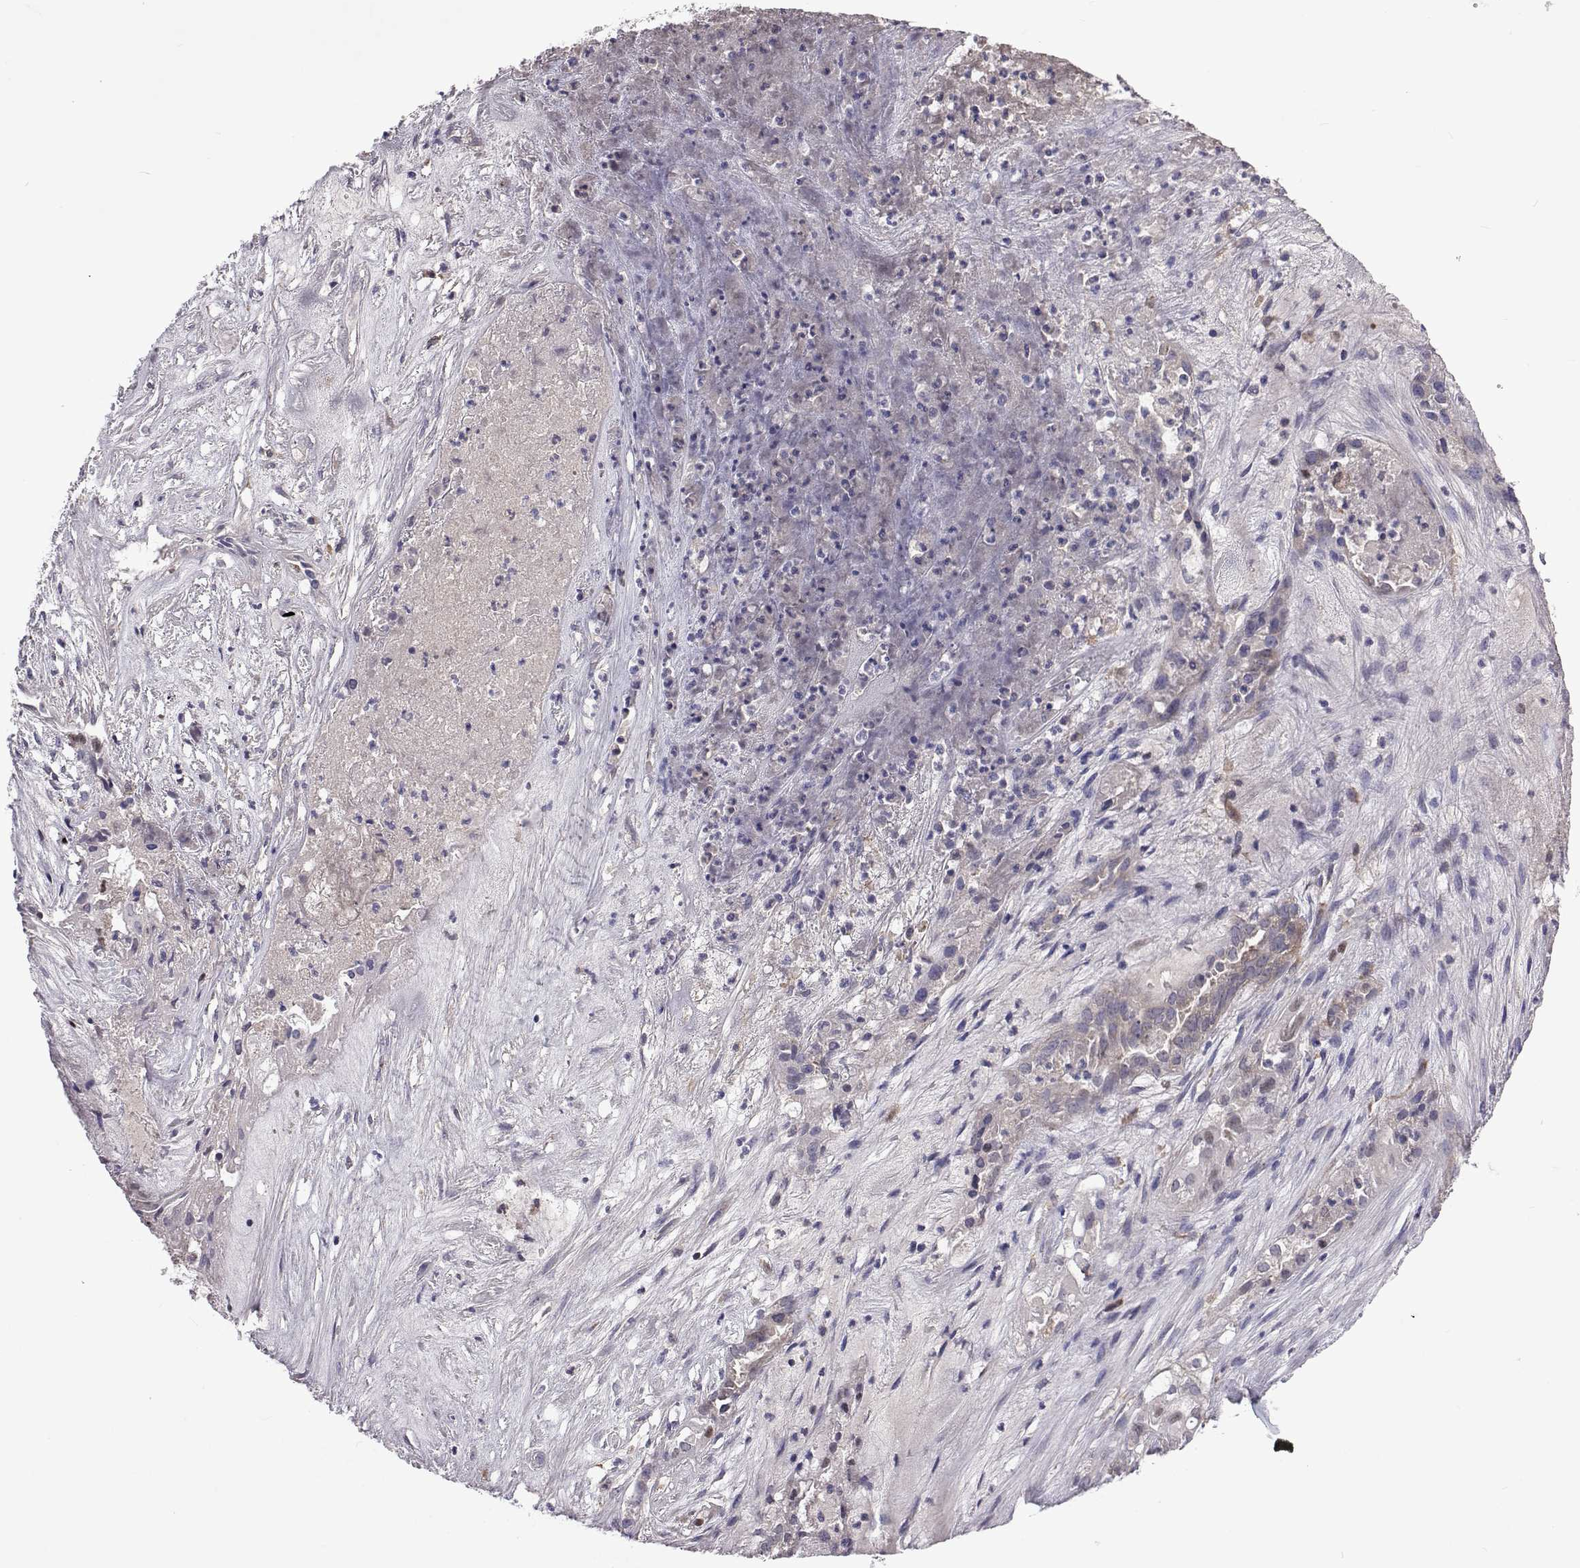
{"staining": {"intensity": "negative", "quantity": "none", "location": "none"}, "tissue": "ovarian cancer", "cell_type": "Tumor cells", "image_type": "cancer", "snomed": [{"axis": "morphology", "description": "Carcinoma, endometroid"}, {"axis": "topography", "description": "Ovary"}], "caption": "The photomicrograph exhibits no significant positivity in tumor cells of endometroid carcinoma (ovarian).", "gene": "TCF15", "patient": {"sex": "female", "age": 64}}